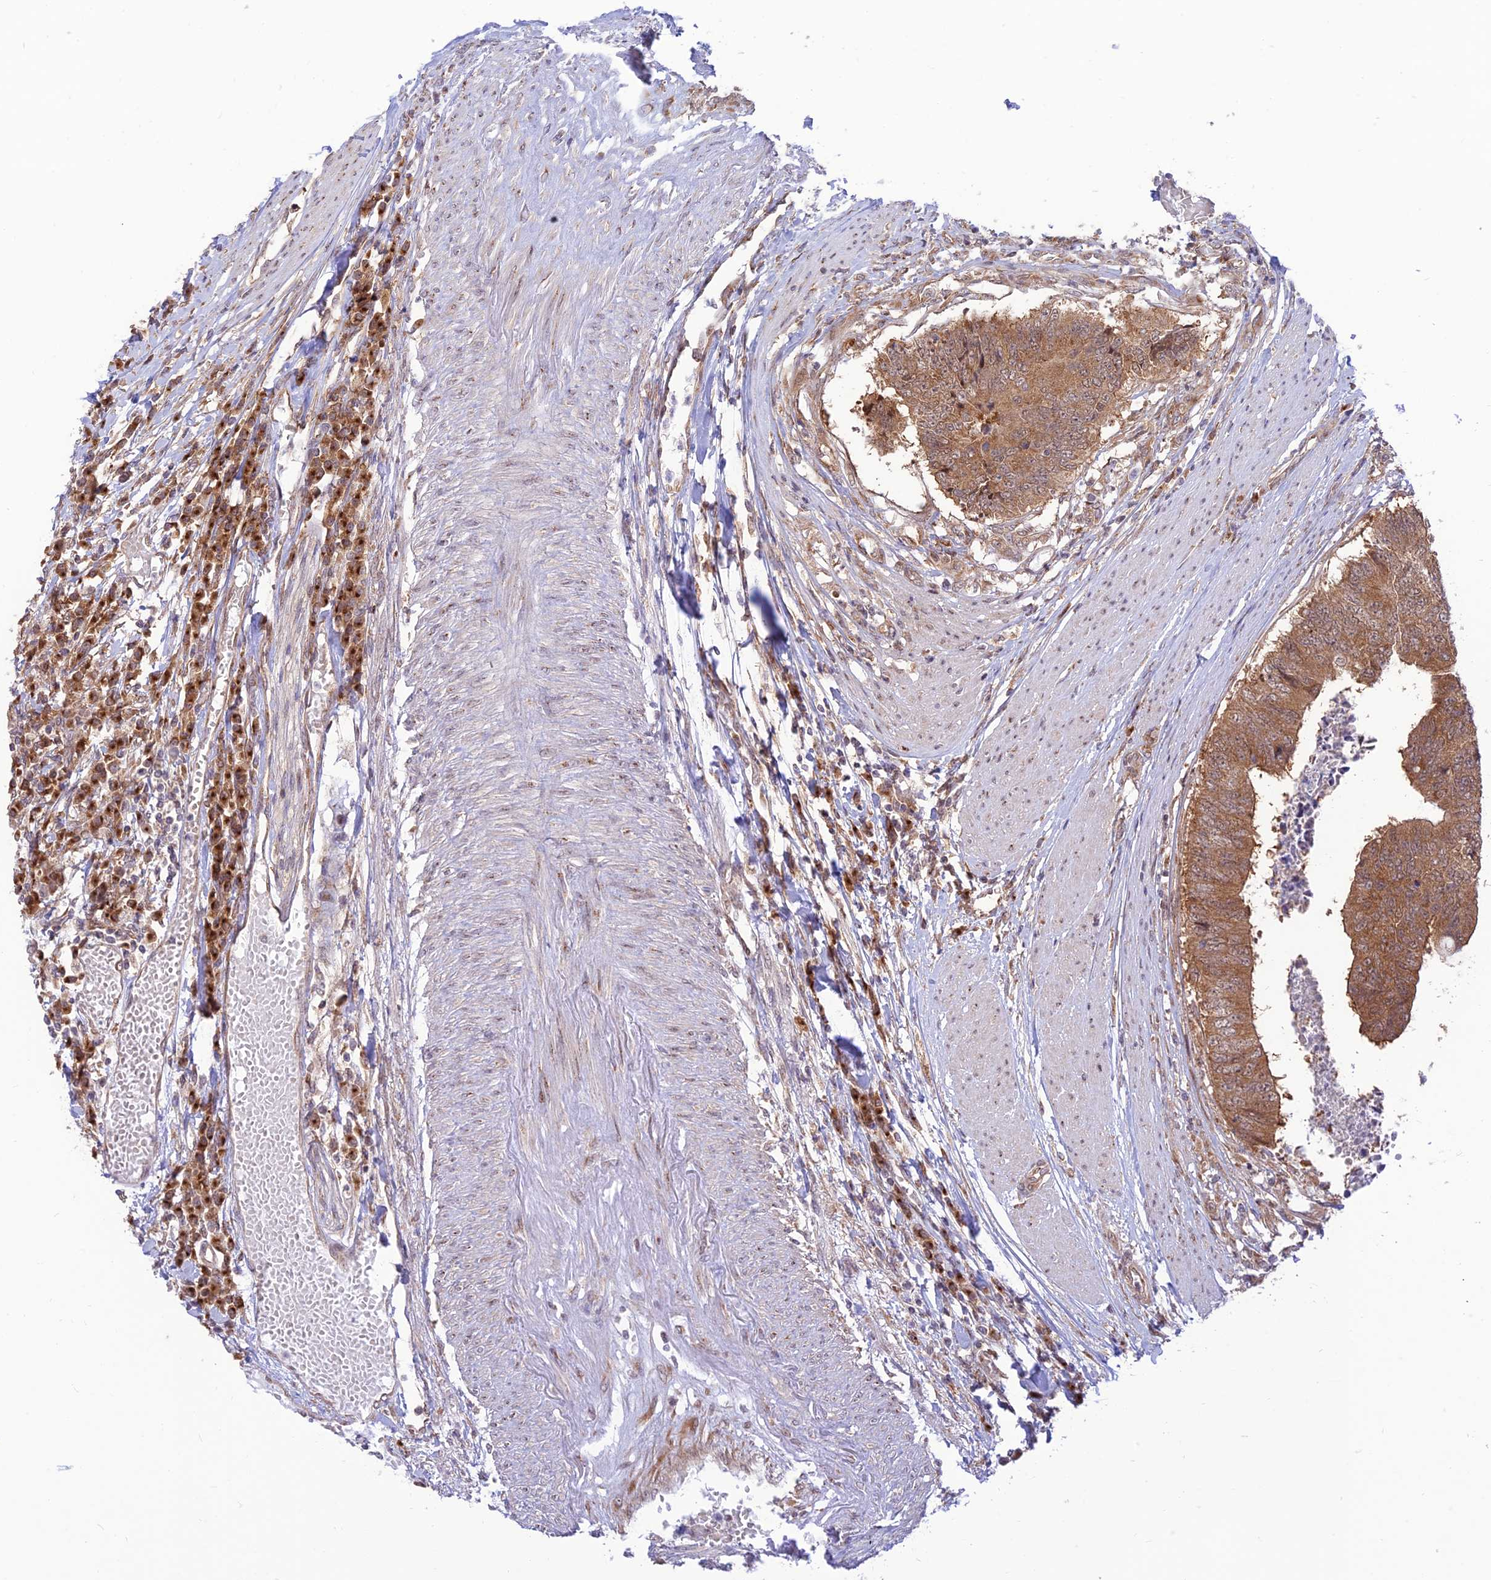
{"staining": {"intensity": "moderate", "quantity": ">75%", "location": "cytoplasmic/membranous"}, "tissue": "colorectal cancer", "cell_type": "Tumor cells", "image_type": "cancer", "snomed": [{"axis": "morphology", "description": "Adenocarcinoma, NOS"}, {"axis": "topography", "description": "Rectum"}], "caption": "Colorectal cancer (adenocarcinoma) tissue displays moderate cytoplasmic/membranous positivity in approximately >75% of tumor cells Immunohistochemistry stains the protein in brown and the nuclei are stained blue.", "gene": "GOLGA3", "patient": {"sex": "male", "age": 84}}